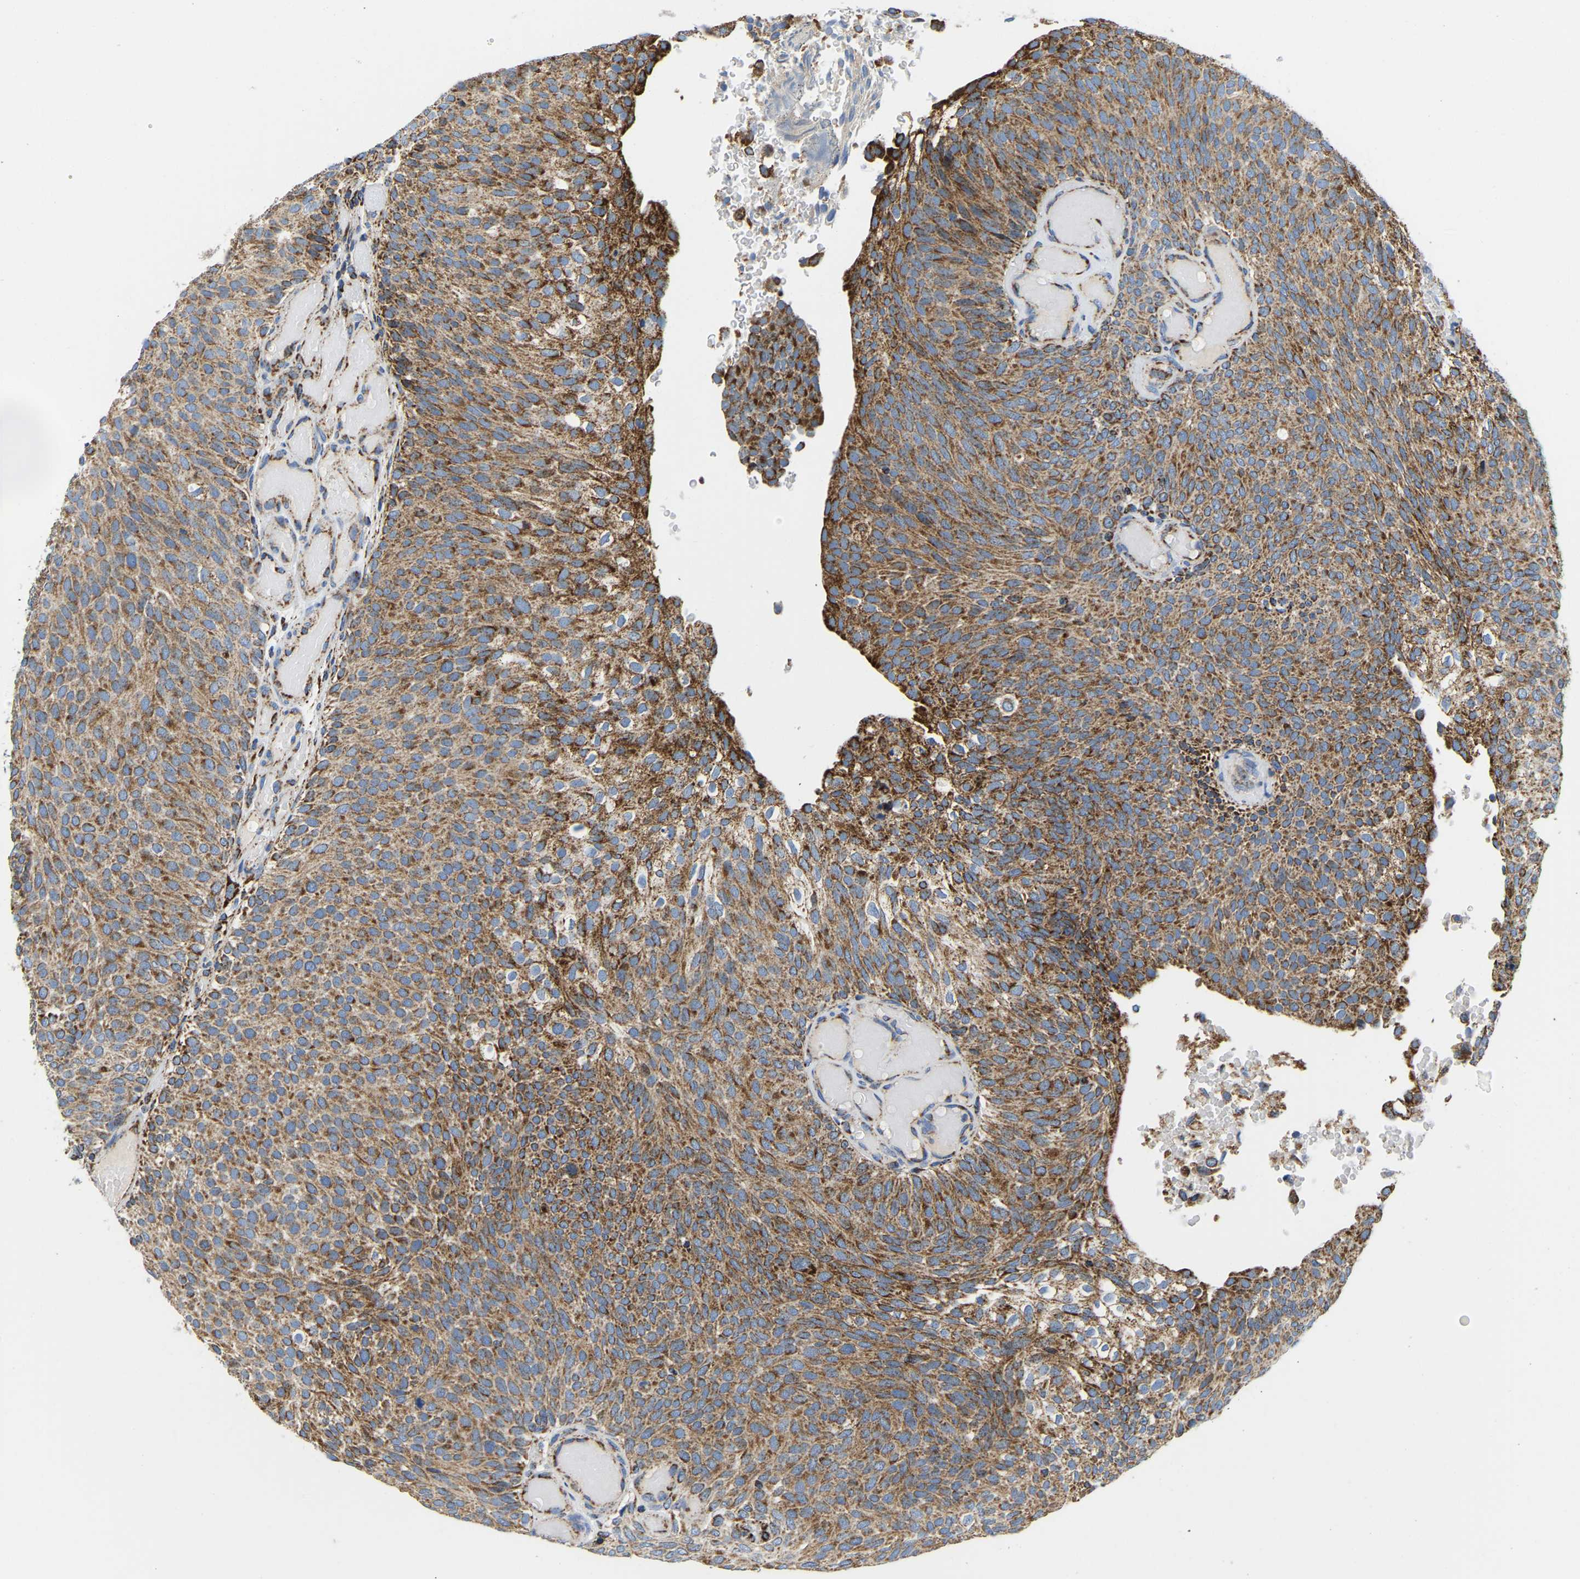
{"staining": {"intensity": "moderate", "quantity": ">75%", "location": "cytoplasmic/membranous"}, "tissue": "urothelial cancer", "cell_type": "Tumor cells", "image_type": "cancer", "snomed": [{"axis": "morphology", "description": "Urothelial carcinoma, Low grade"}, {"axis": "topography", "description": "Urinary bladder"}], "caption": "The histopathology image displays immunohistochemical staining of urothelial cancer. There is moderate cytoplasmic/membranous staining is present in about >75% of tumor cells. (DAB = brown stain, brightfield microscopy at high magnification).", "gene": "SFXN1", "patient": {"sex": "male", "age": 78}}